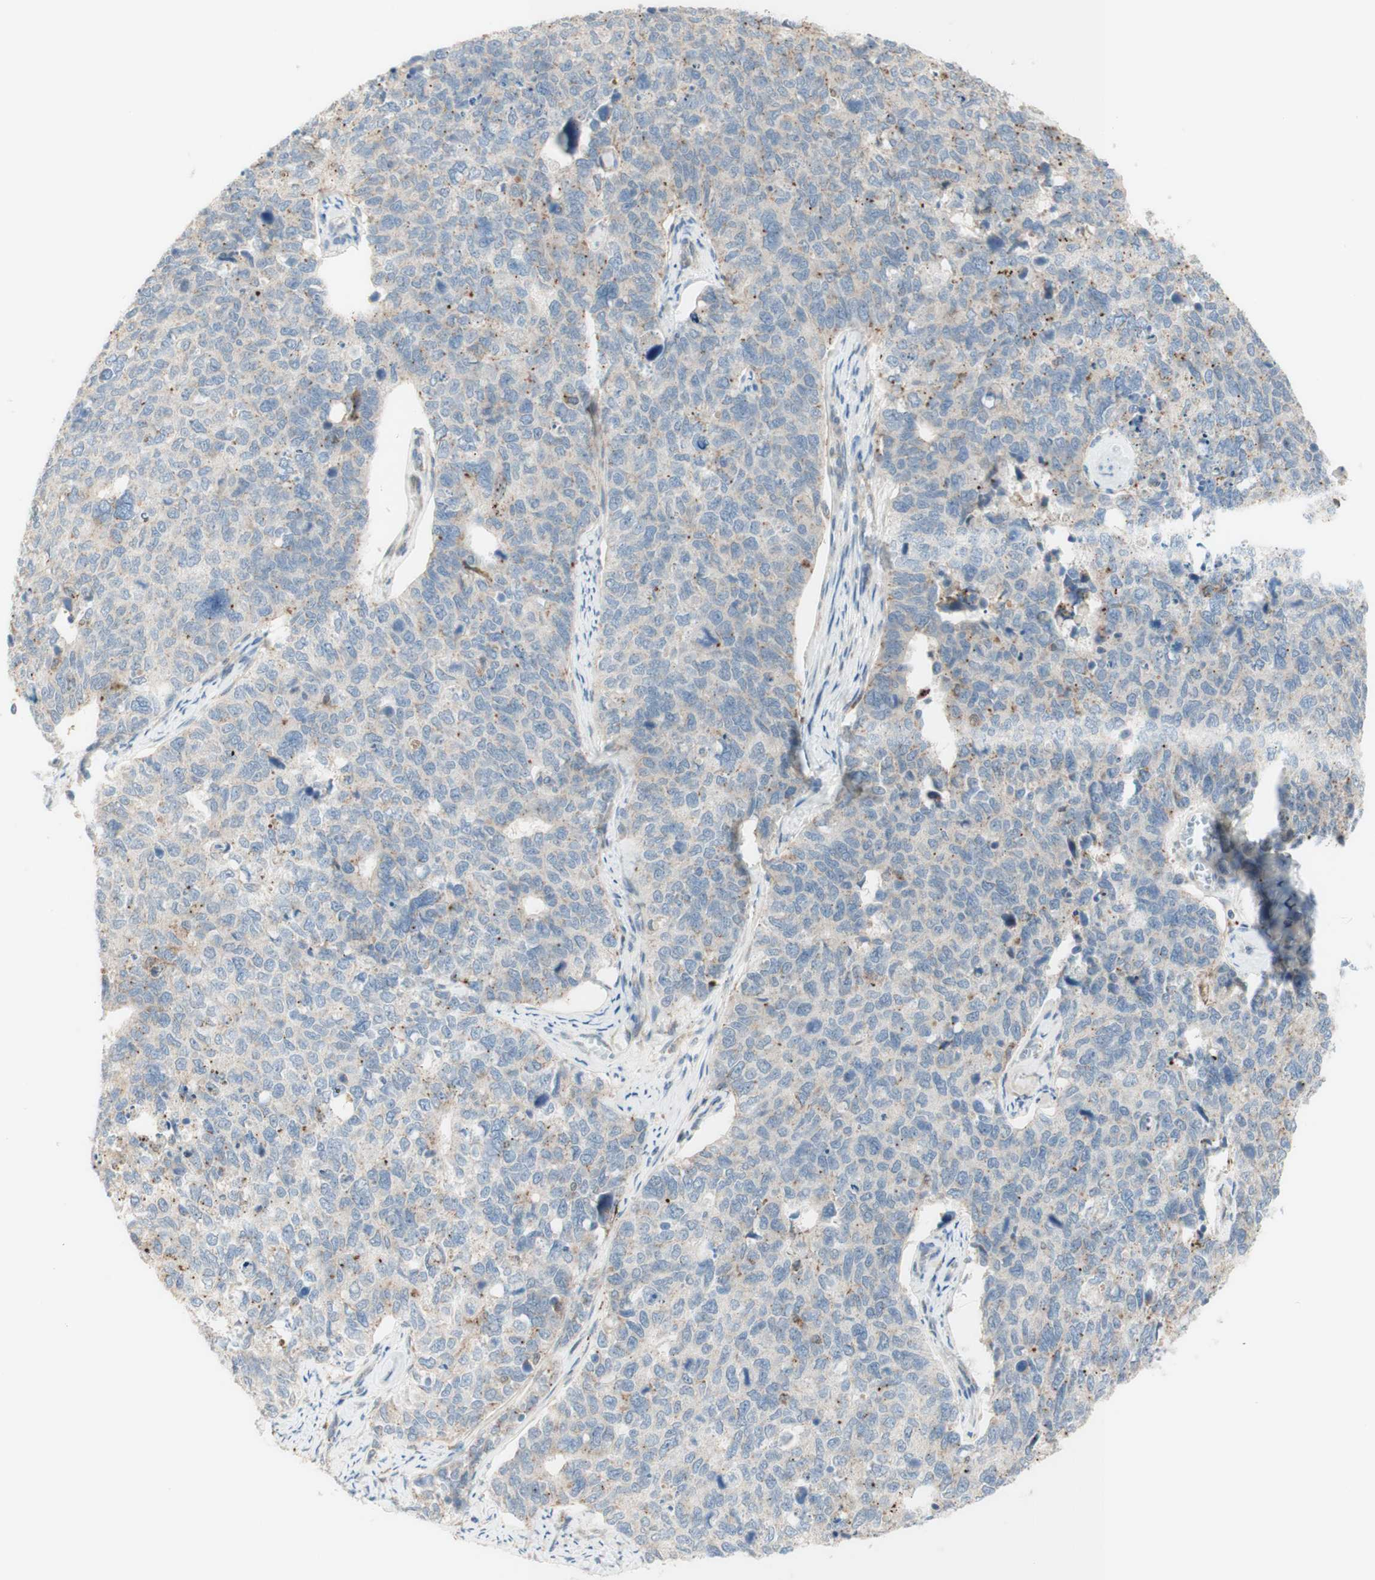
{"staining": {"intensity": "moderate", "quantity": "<25%", "location": "cytoplasmic/membranous"}, "tissue": "cervical cancer", "cell_type": "Tumor cells", "image_type": "cancer", "snomed": [{"axis": "morphology", "description": "Squamous cell carcinoma, NOS"}, {"axis": "topography", "description": "Cervix"}], "caption": "The histopathology image demonstrates a brown stain indicating the presence of a protein in the cytoplasmic/membranous of tumor cells in squamous cell carcinoma (cervical). Immunohistochemistry stains the protein in brown and the nuclei are stained blue.", "gene": "GAPT", "patient": {"sex": "female", "age": 63}}